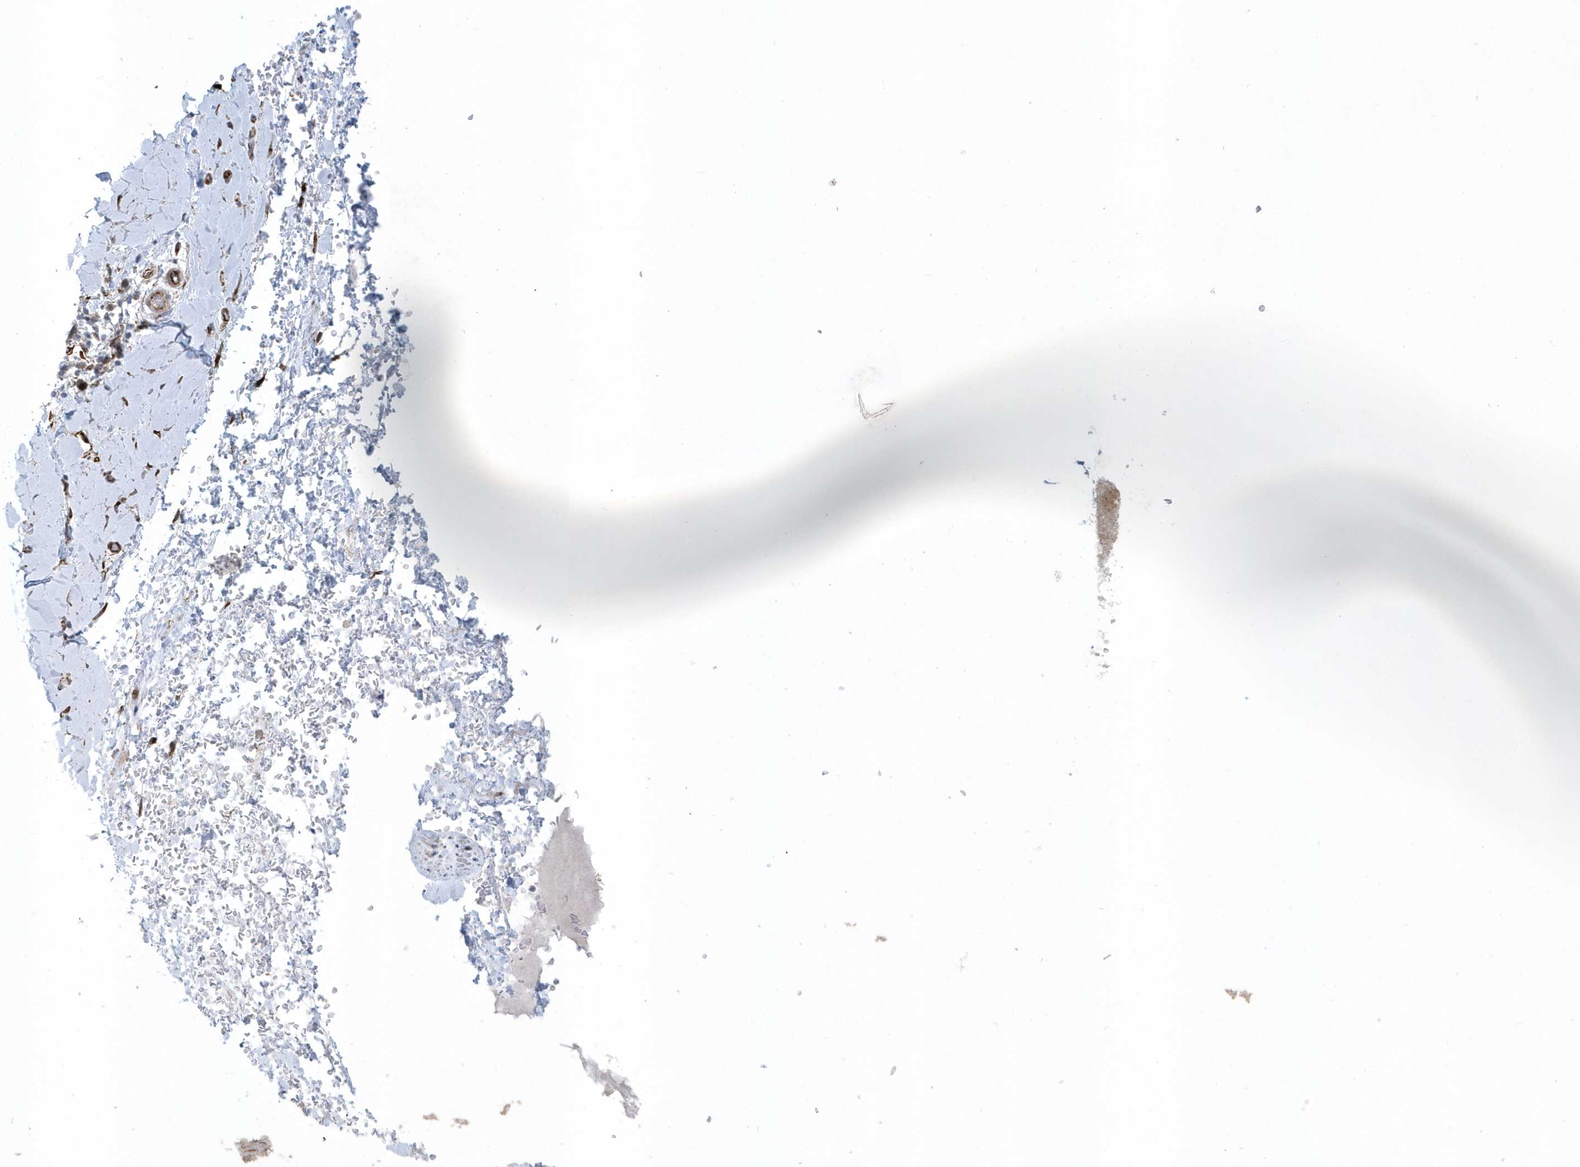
{"staining": {"intensity": "moderate", "quantity": ">75%", "location": "cytoplasmic/membranous,nuclear"}, "tissue": "soft tissue", "cell_type": "Chondrocytes", "image_type": "normal", "snomed": [{"axis": "morphology", "description": "Normal tissue, NOS"}, {"axis": "morphology", "description": "Adenocarcinoma, NOS"}, {"axis": "topography", "description": "Stomach, upper"}, {"axis": "topography", "description": "Peripheral nerve tissue"}], "caption": "Immunohistochemistry (IHC) (DAB (3,3'-diaminobenzidine)) staining of unremarkable human soft tissue demonstrates moderate cytoplasmic/membranous,nuclear protein expression in about >75% of chondrocytes. Nuclei are stained in blue.", "gene": "FAM98A", "patient": {"sex": "male", "age": 62}}